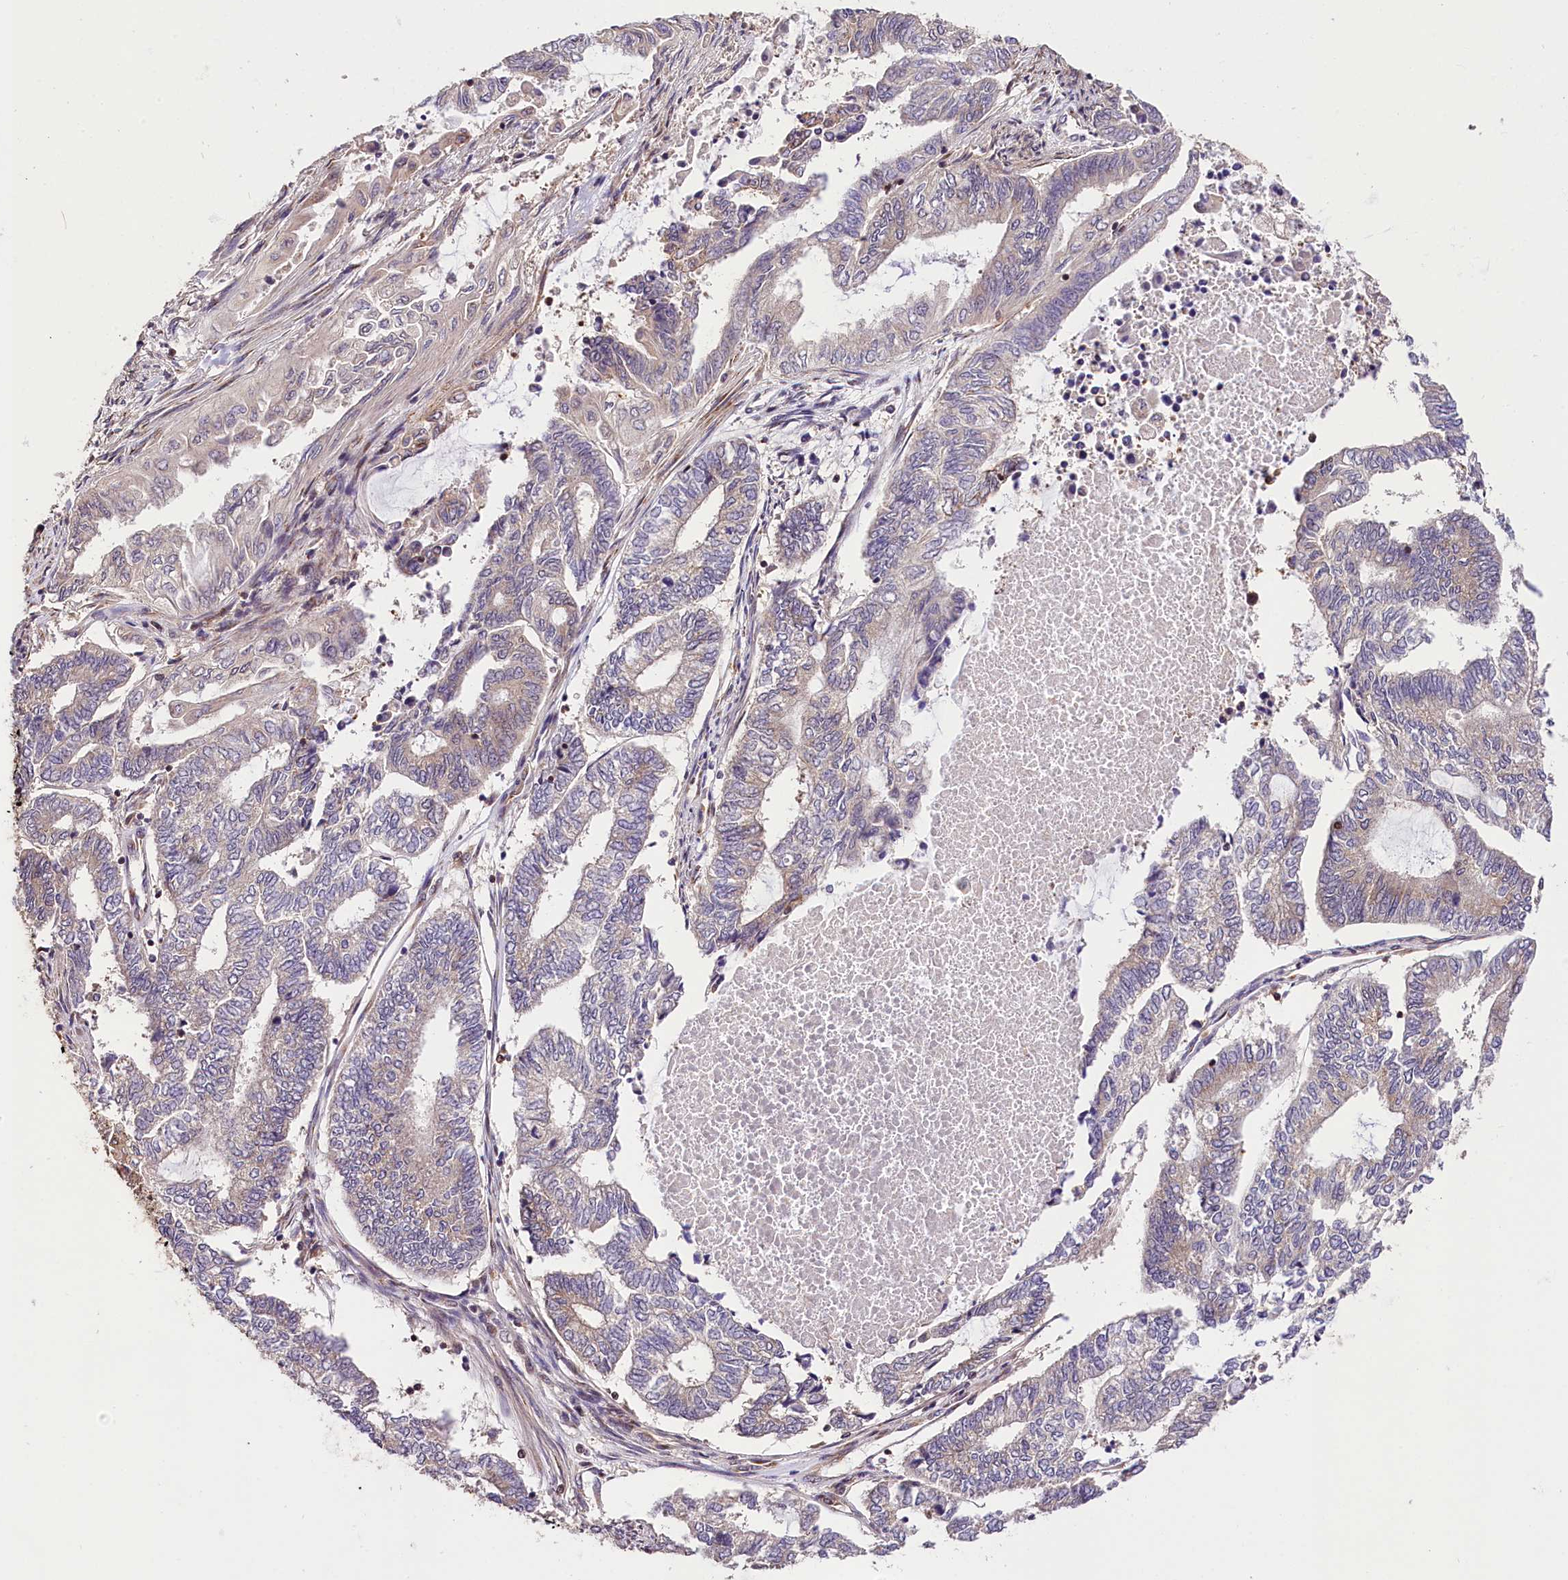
{"staining": {"intensity": "negative", "quantity": "none", "location": "none"}, "tissue": "endometrial cancer", "cell_type": "Tumor cells", "image_type": "cancer", "snomed": [{"axis": "morphology", "description": "Adenocarcinoma, NOS"}, {"axis": "topography", "description": "Uterus"}, {"axis": "topography", "description": "Endometrium"}], "caption": "The histopathology image exhibits no significant positivity in tumor cells of endometrial cancer (adenocarcinoma). (DAB IHC, high magnification).", "gene": "CHORDC1", "patient": {"sex": "female", "age": 70}}